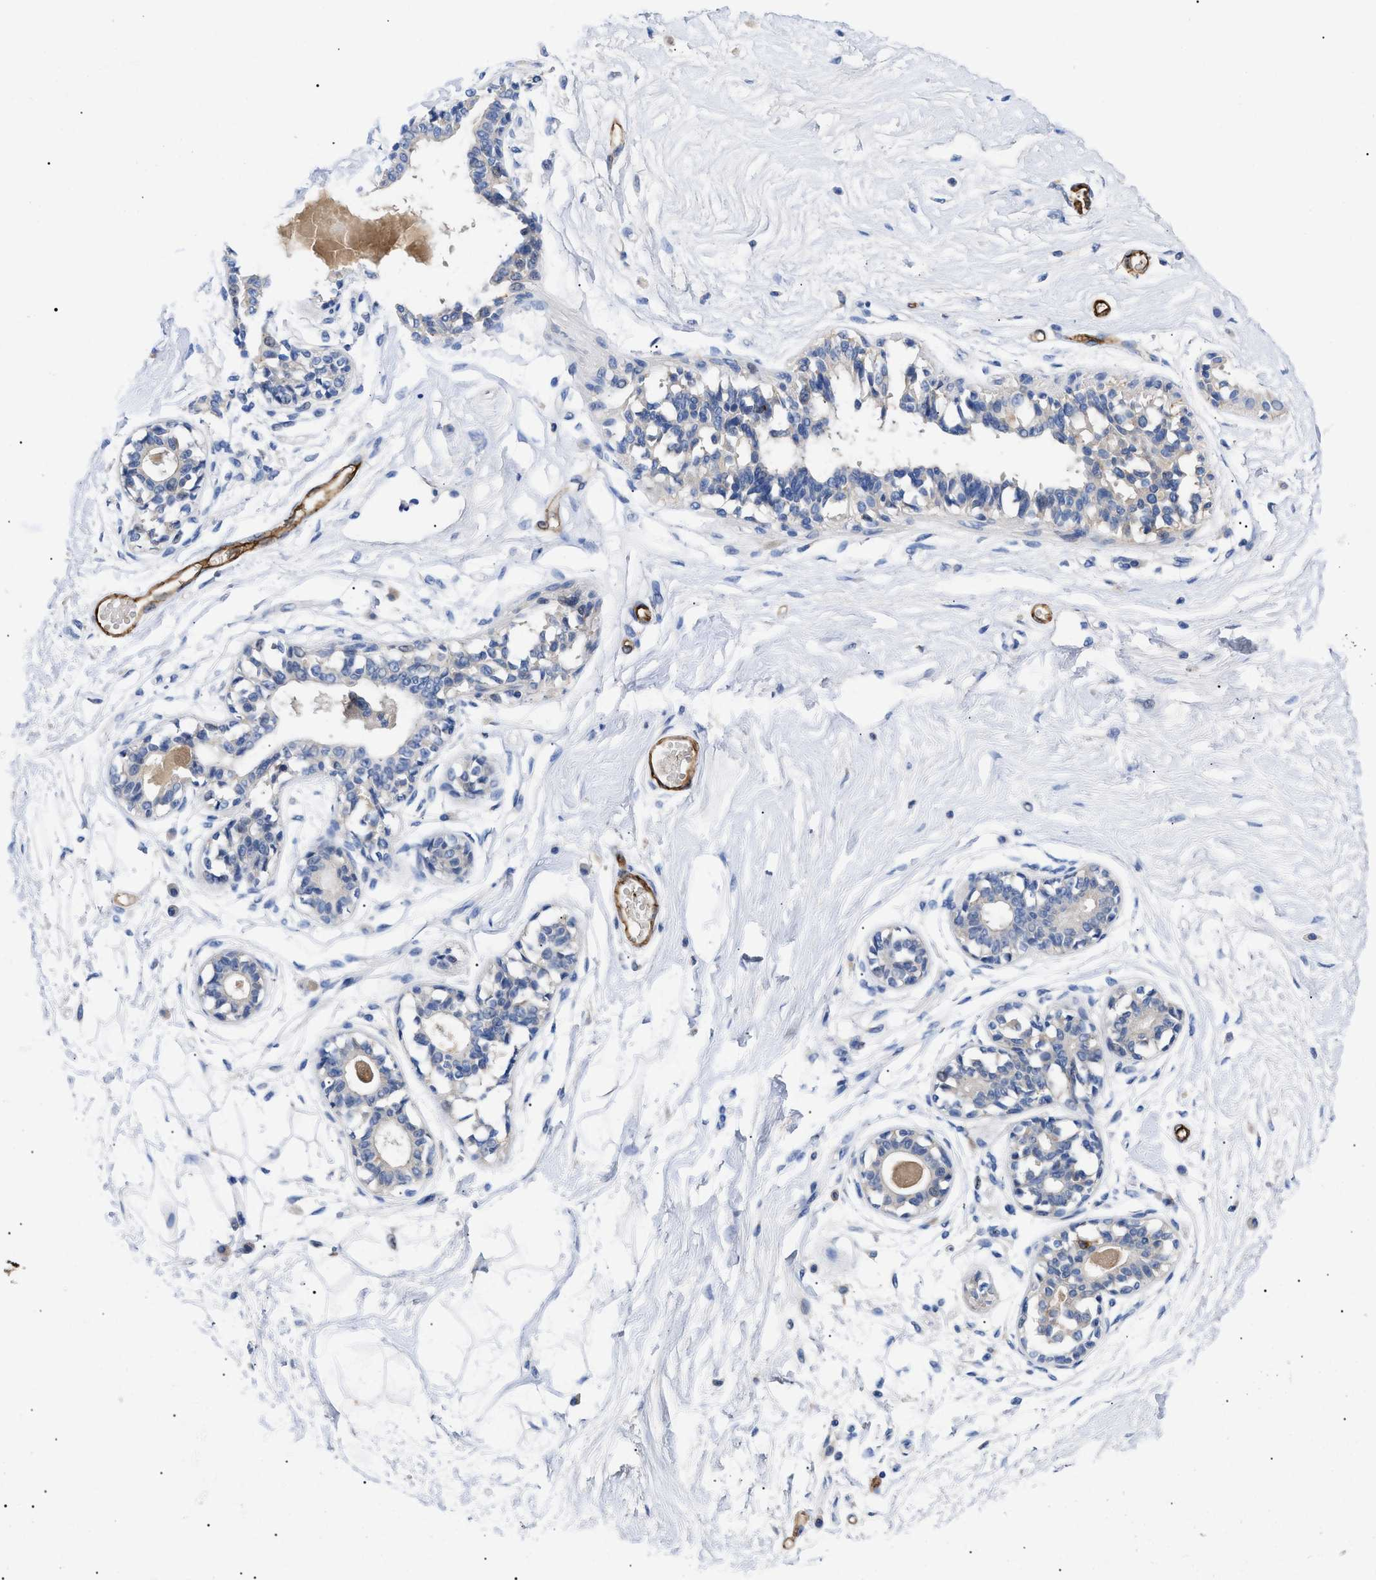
{"staining": {"intensity": "negative", "quantity": "none", "location": "none"}, "tissue": "breast", "cell_type": "Adipocytes", "image_type": "normal", "snomed": [{"axis": "morphology", "description": "Normal tissue, NOS"}, {"axis": "topography", "description": "Breast"}], "caption": "This is a image of immunohistochemistry staining of benign breast, which shows no expression in adipocytes.", "gene": "ACKR1", "patient": {"sex": "female", "age": 45}}